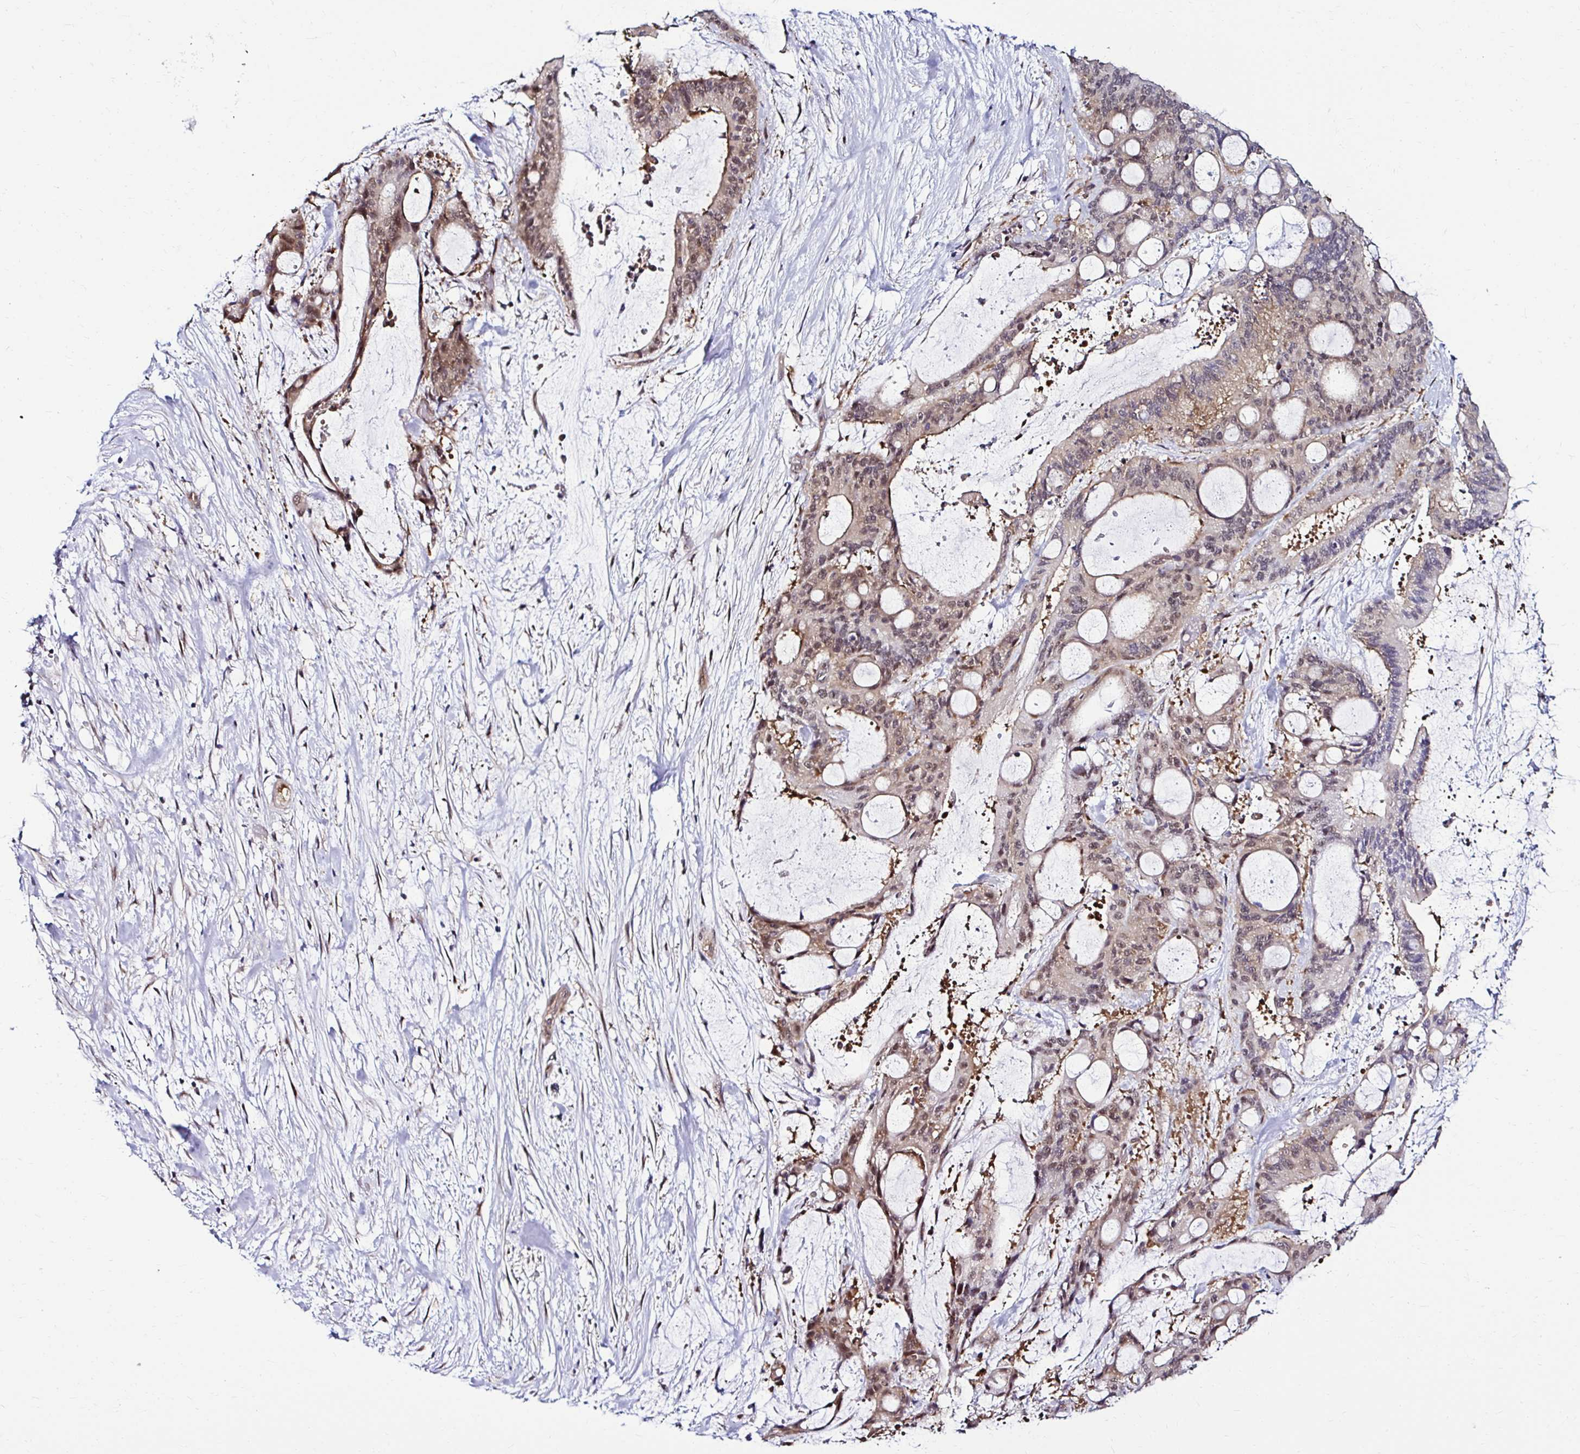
{"staining": {"intensity": "moderate", "quantity": "25%-75%", "location": "cytoplasmic/membranous,nuclear"}, "tissue": "liver cancer", "cell_type": "Tumor cells", "image_type": "cancer", "snomed": [{"axis": "morphology", "description": "Normal tissue, NOS"}, {"axis": "morphology", "description": "Cholangiocarcinoma"}, {"axis": "topography", "description": "Liver"}, {"axis": "topography", "description": "Peripheral nerve tissue"}], "caption": "Tumor cells display medium levels of moderate cytoplasmic/membranous and nuclear positivity in about 25%-75% of cells in human liver cholangiocarcinoma.", "gene": "PSMD3", "patient": {"sex": "female", "age": 73}}